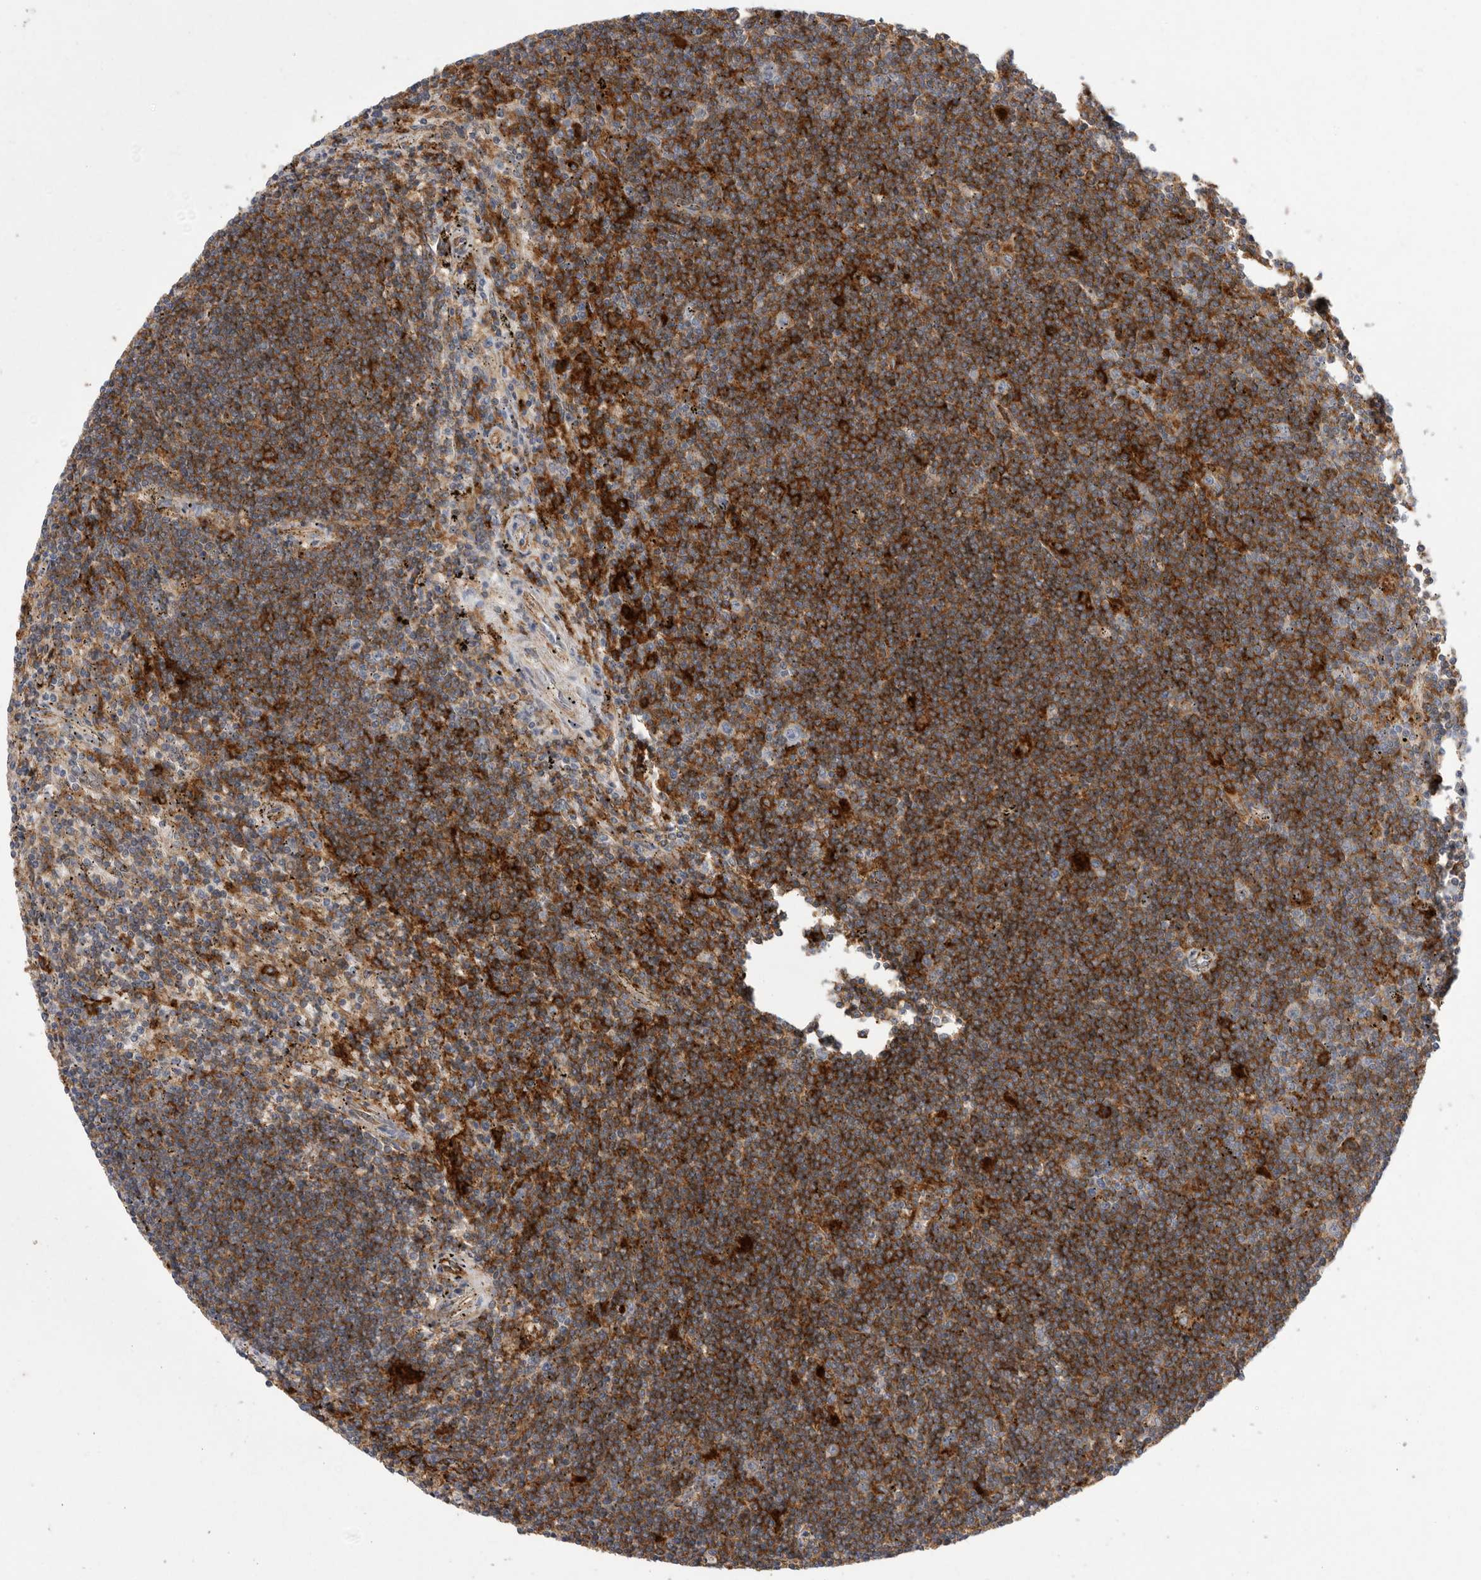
{"staining": {"intensity": "moderate", "quantity": "25%-75%", "location": "cytoplasmic/membranous"}, "tissue": "lymphoma", "cell_type": "Tumor cells", "image_type": "cancer", "snomed": [{"axis": "morphology", "description": "Malignant lymphoma, non-Hodgkin's type, Low grade"}, {"axis": "topography", "description": "Spleen"}], "caption": "A micrograph showing moderate cytoplasmic/membranous staining in about 25%-75% of tumor cells in low-grade malignant lymphoma, non-Hodgkin's type, as visualized by brown immunohistochemical staining.", "gene": "SIGLEC10", "patient": {"sex": "male", "age": 76}}